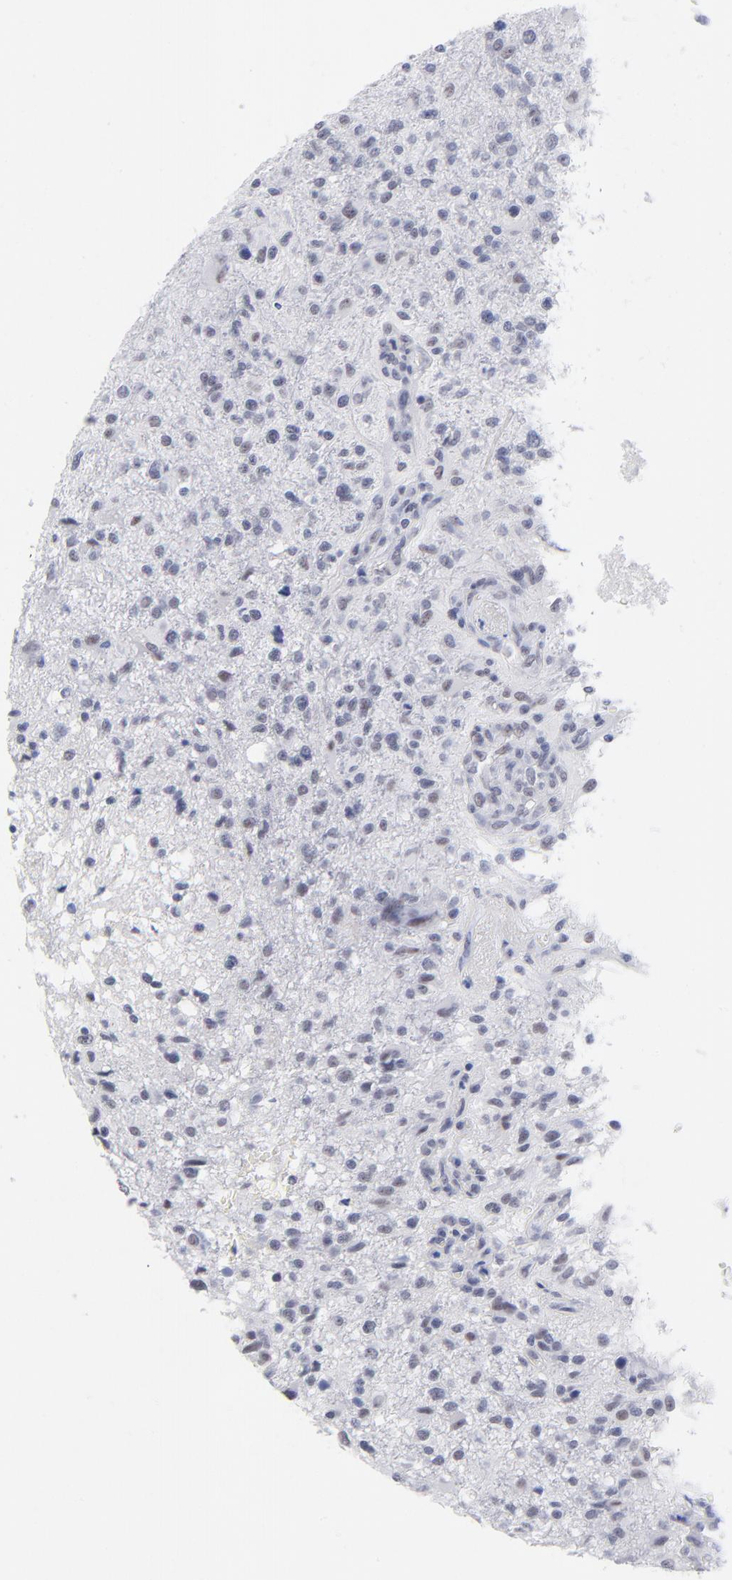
{"staining": {"intensity": "weak", "quantity": "<25%", "location": "nuclear"}, "tissue": "glioma", "cell_type": "Tumor cells", "image_type": "cancer", "snomed": [{"axis": "morphology", "description": "Glioma, malignant, High grade"}, {"axis": "topography", "description": "Cerebral cortex"}], "caption": "DAB immunohistochemical staining of human high-grade glioma (malignant) displays no significant staining in tumor cells.", "gene": "SNRPB", "patient": {"sex": "male", "age": 76}}